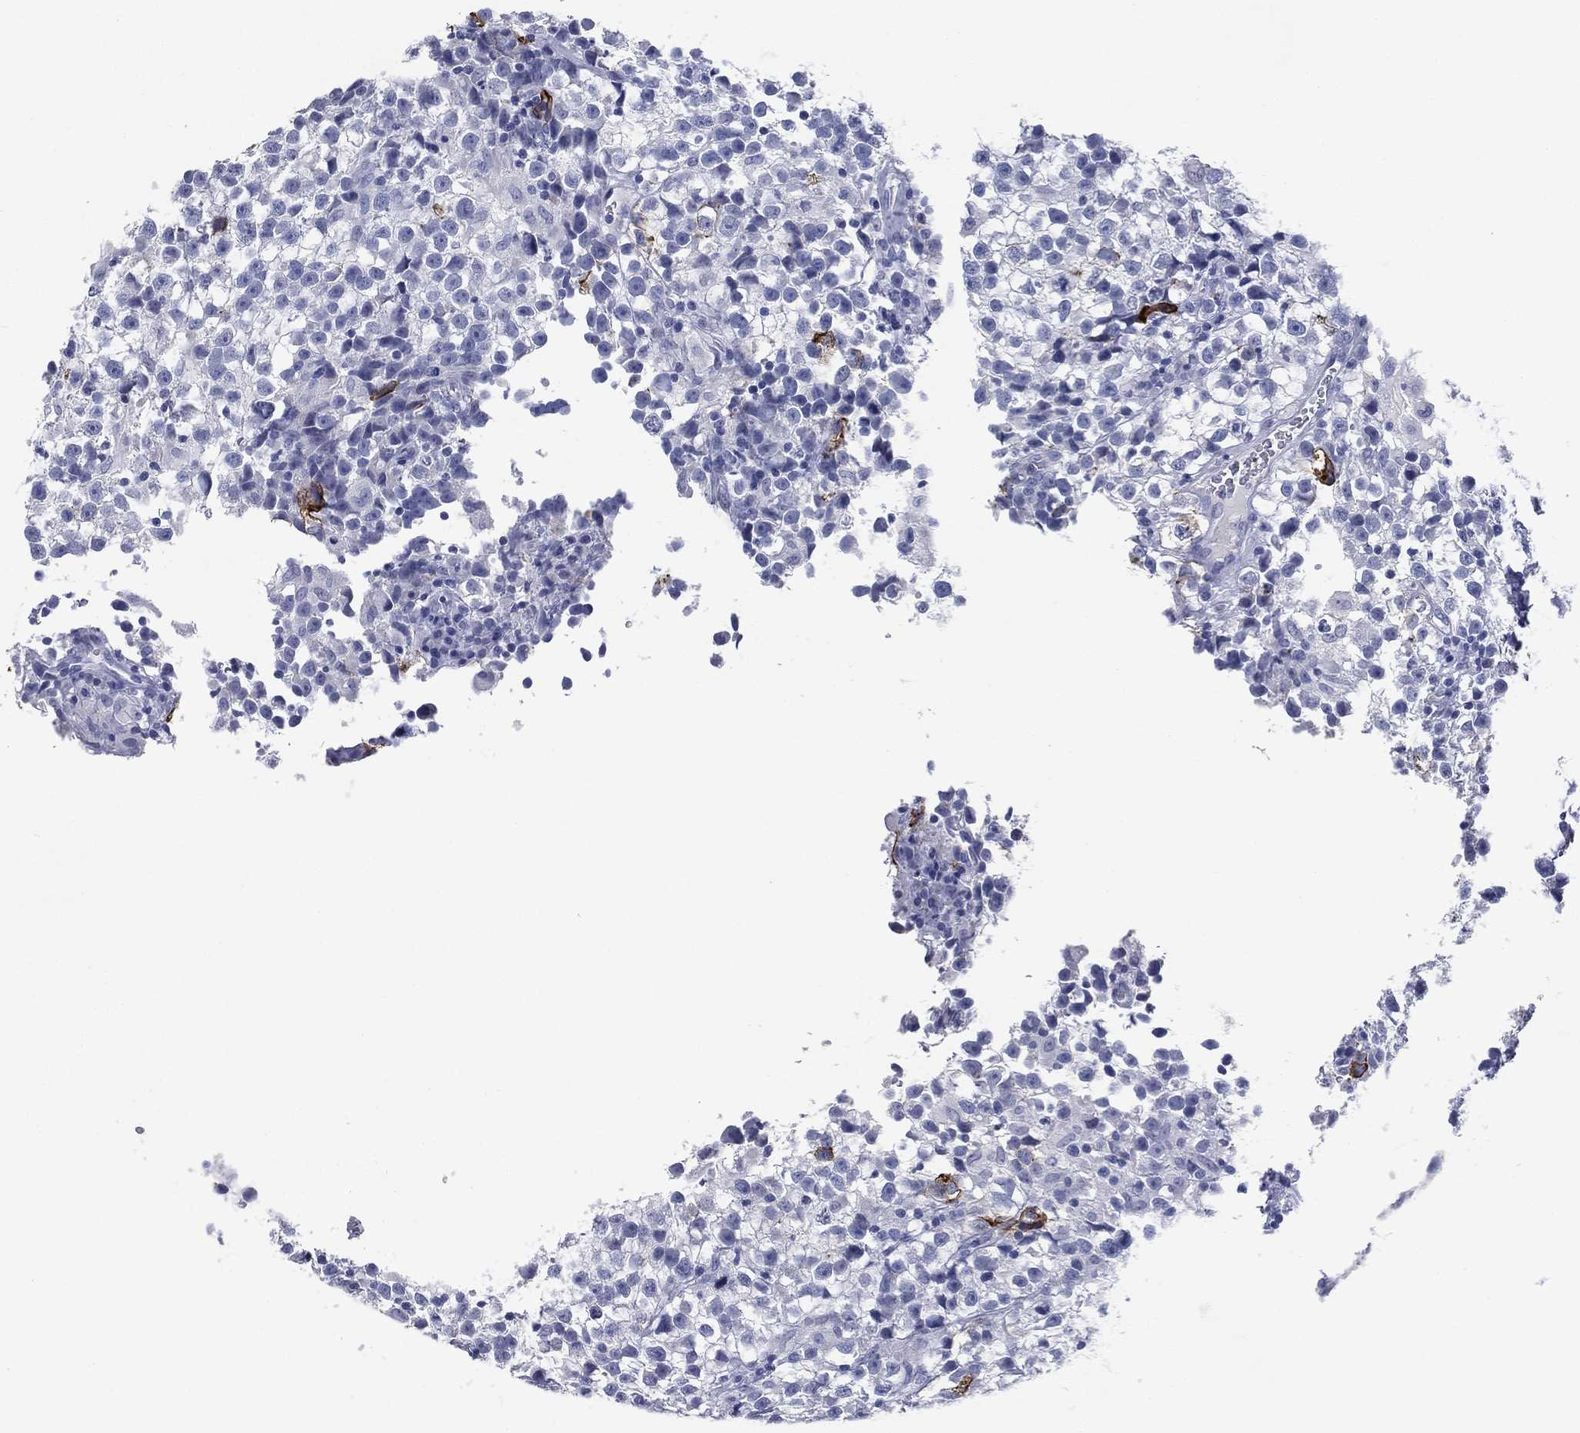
{"staining": {"intensity": "strong", "quantity": "<25%", "location": "cytoplasmic/membranous"}, "tissue": "testis cancer", "cell_type": "Tumor cells", "image_type": "cancer", "snomed": [{"axis": "morphology", "description": "Seminoma, NOS"}, {"axis": "topography", "description": "Testis"}], "caption": "IHC of testis cancer demonstrates medium levels of strong cytoplasmic/membranous staining in approximately <25% of tumor cells.", "gene": "KRT7", "patient": {"sex": "male", "age": 31}}